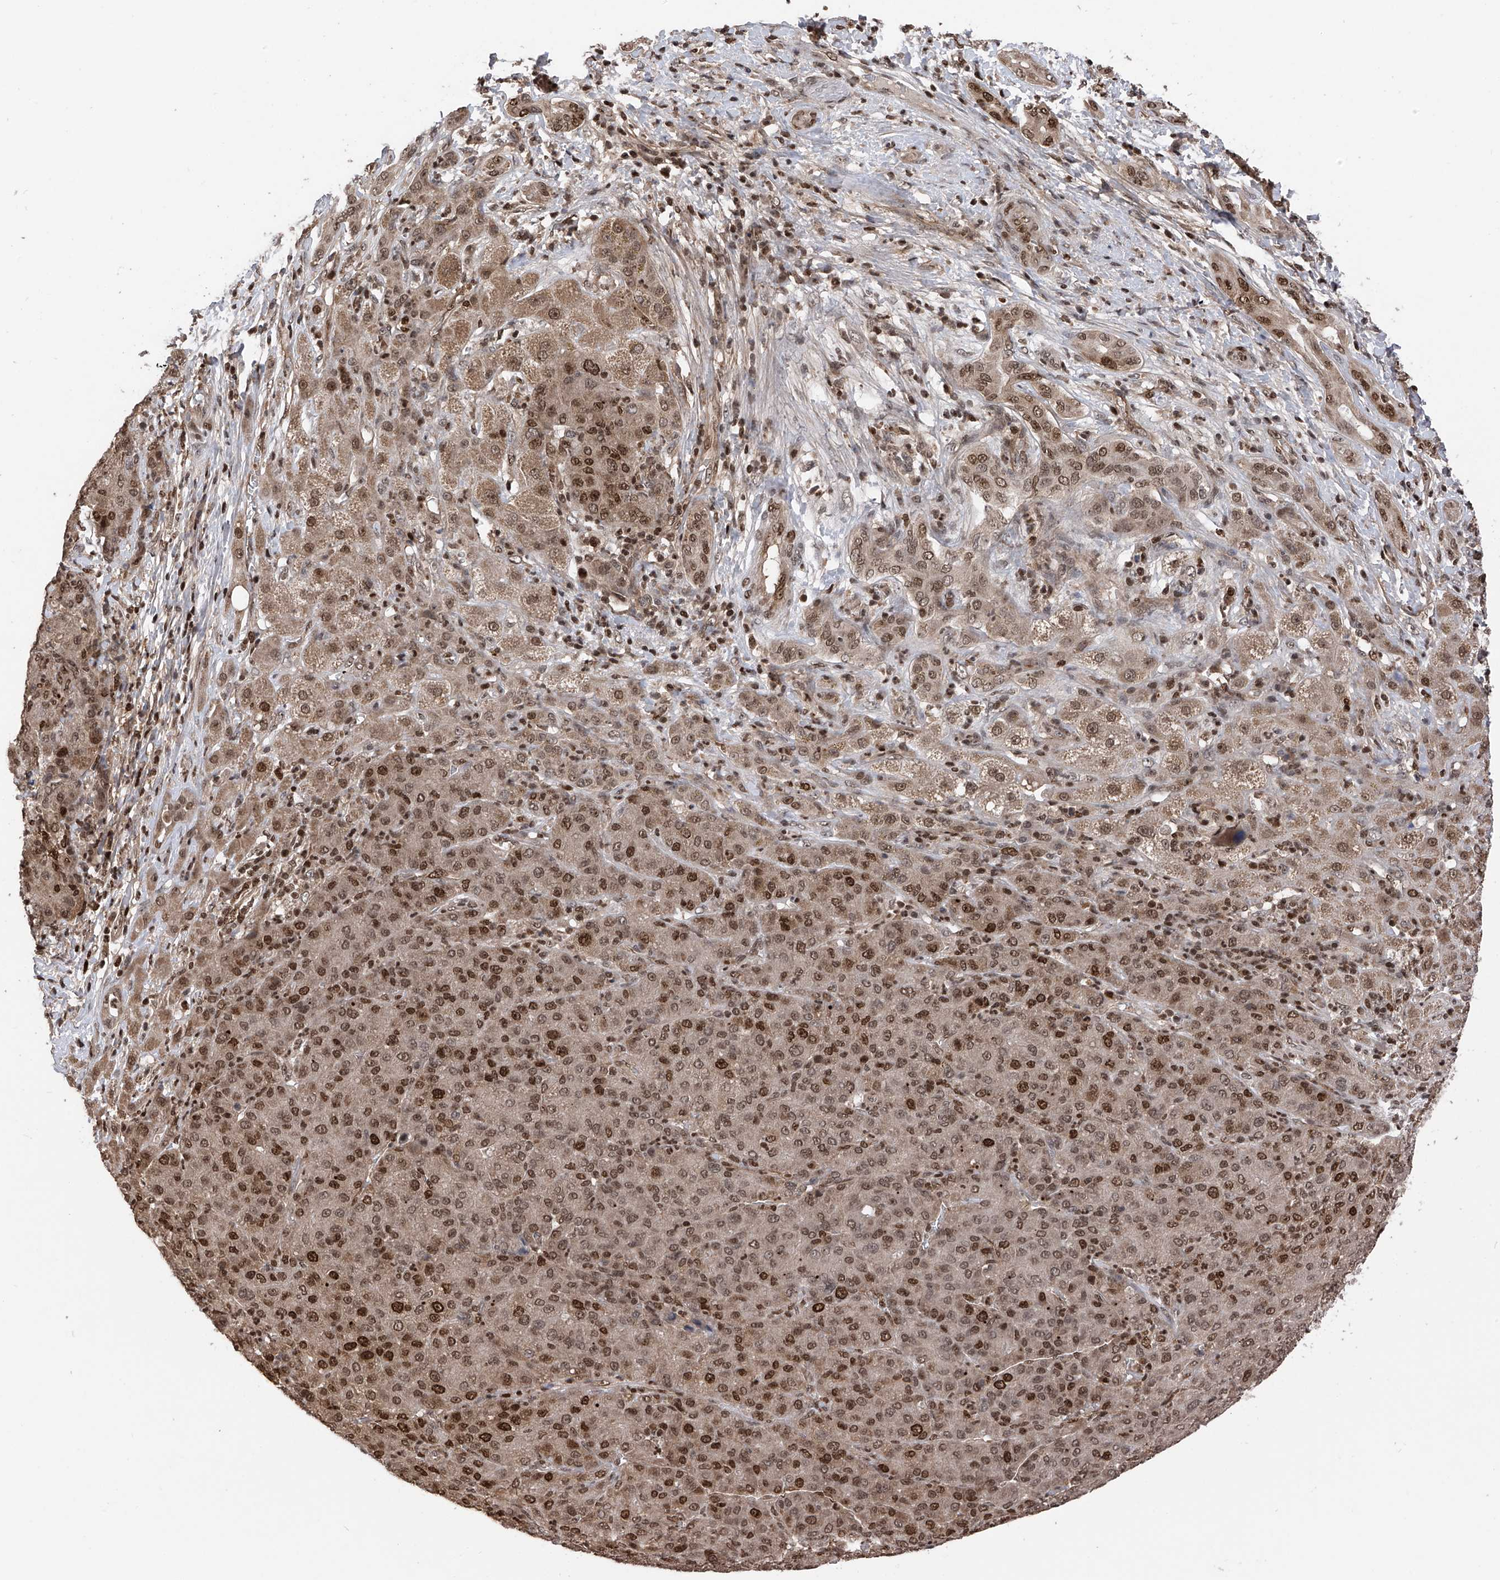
{"staining": {"intensity": "moderate", "quantity": ">75%", "location": "cytoplasmic/membranous,nuclear"}, "tissue": "liver cancer", "cell_type": "Tumor cells", "image_type": "cancer", "snomed": [{"axis": "morphology", "description": "Carcinoma, Hepatocellular, NOS"}, {"axis": "topography", "description": "Liver"}], "caption": "Liver cancer (hepatocellular carcinoma) stained with a brown dye displays moderate cytoplasmic/membranous and nuclear positive staining in about >75% of tumor cells.", "gene": "DNAJC9", "patient": {"sex": "male", "age": 65}}